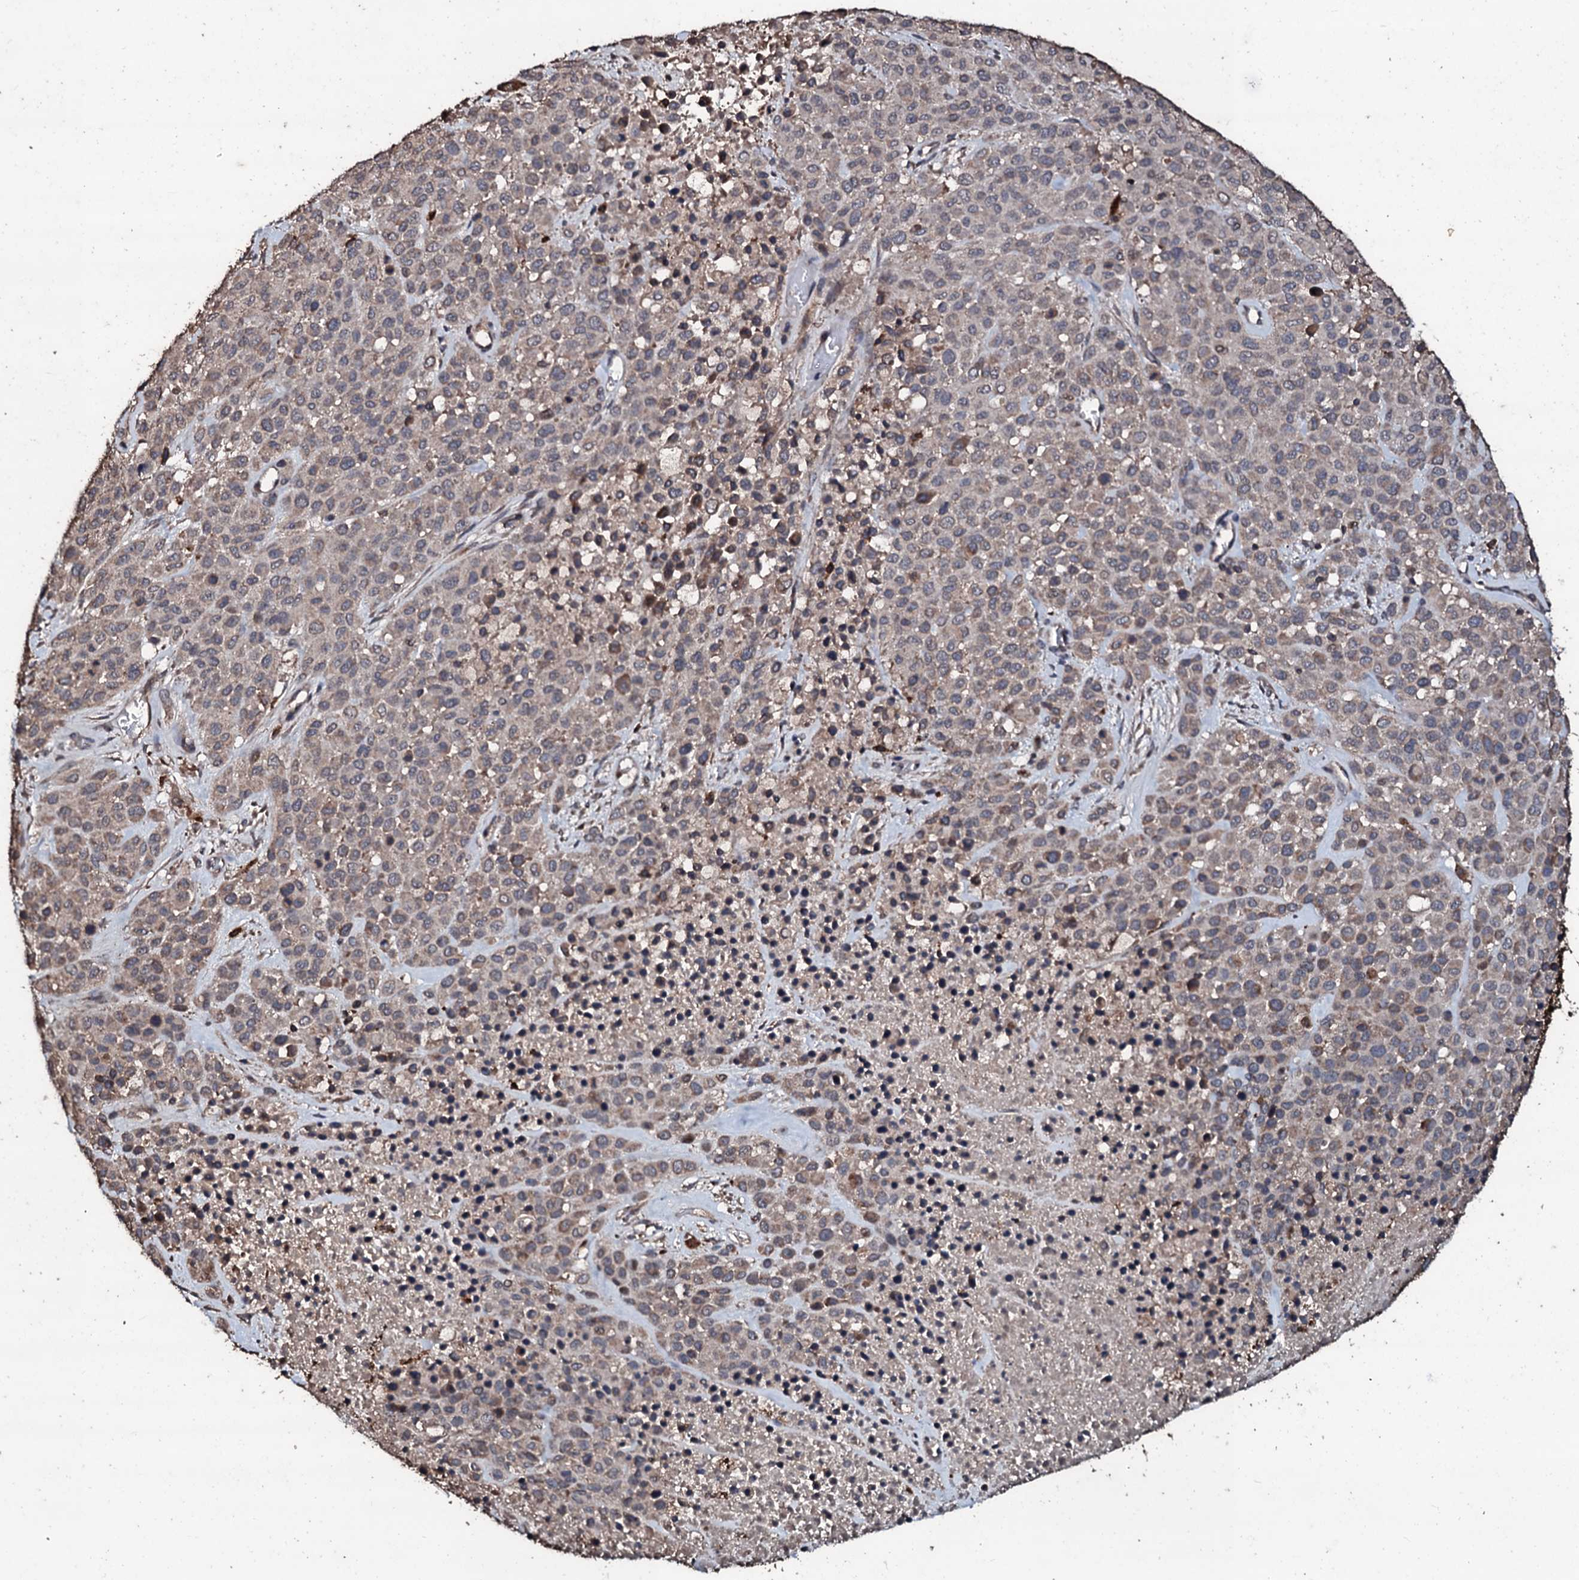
{"staining": {"intensity": "weak", "quantity": ">75%", "location": "cytoplasmic/membranous"}, "tissue": "melanoma", "cell_type": "Tumor cells", "image_type": "cancer", "snomed": [{"axis": "morphology", "description": "Malignant melanoma, Metastatic site"}, {"axis": "topography", "description": "Skin"}], "caption": "IHC (DAB (3,3'-diaminobenzidine)) staining of human malignant melanoma (metastatic site) exhibits weak cytoplasmic/membranous protein expression in about >75% of tumor cells.", "gene": "SDHAF2", "patient": {"sex": "female", "age": 81}}